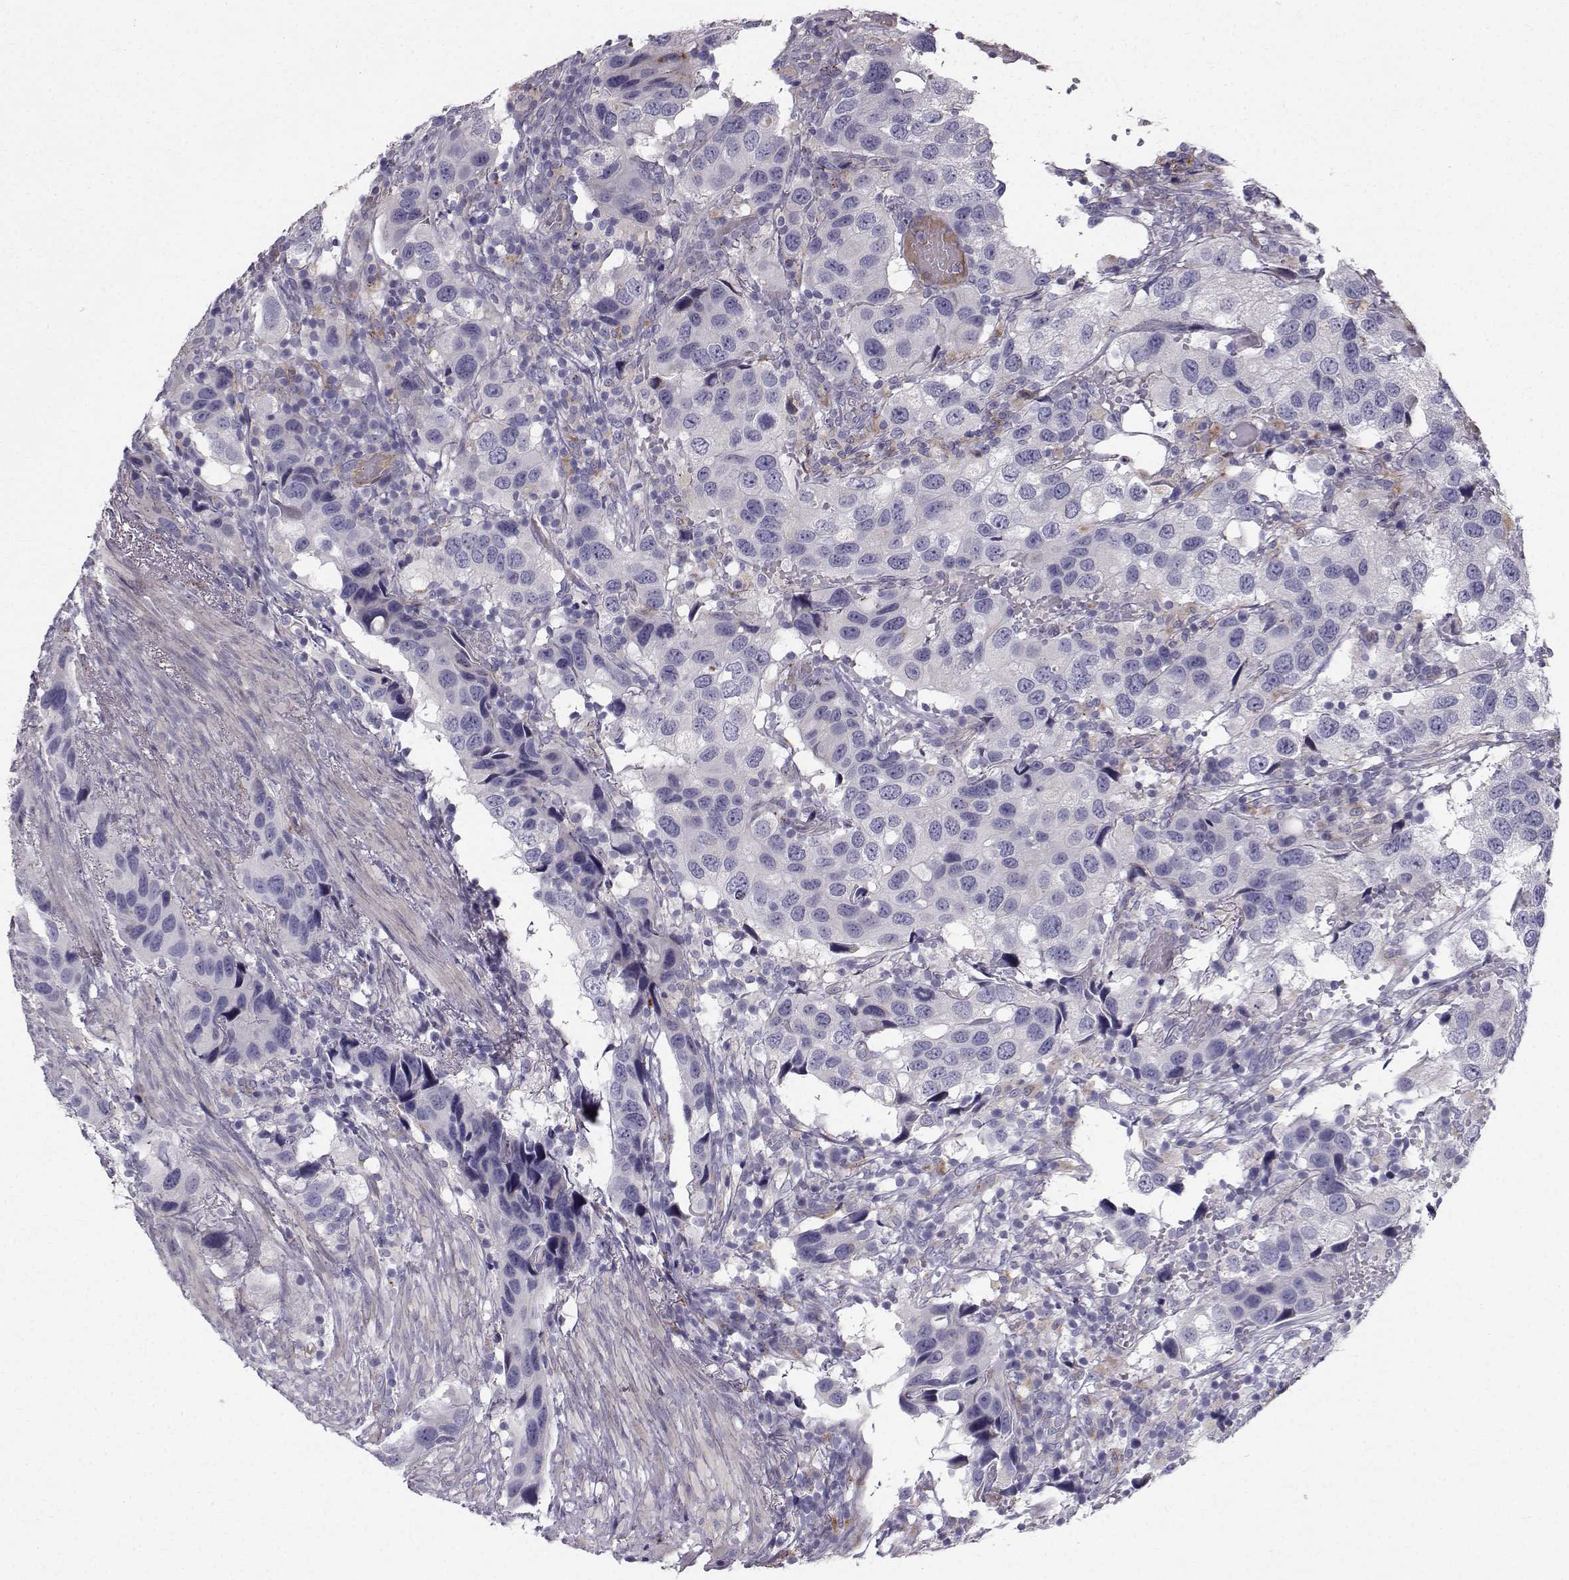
{"staining": {"intensity": "negative", "quantity": "none", "location": "none"}, "tissue": "urothelial cancer", "cell_type": "Tumor cells", "image_type": "cancer", "snomed": [{"axis": "morphology", "description": "Urothelial carcinoma, High grade"}, {"axis": "topography", "description": "Urinary bladder"}], "caption": "DAB immunohistochemical staining of urothelial carcinoma (high-grade) displays no significant expression in tumor cells.", "gene": "CALCR", "patient": {"sex": "male", "age": 79}}